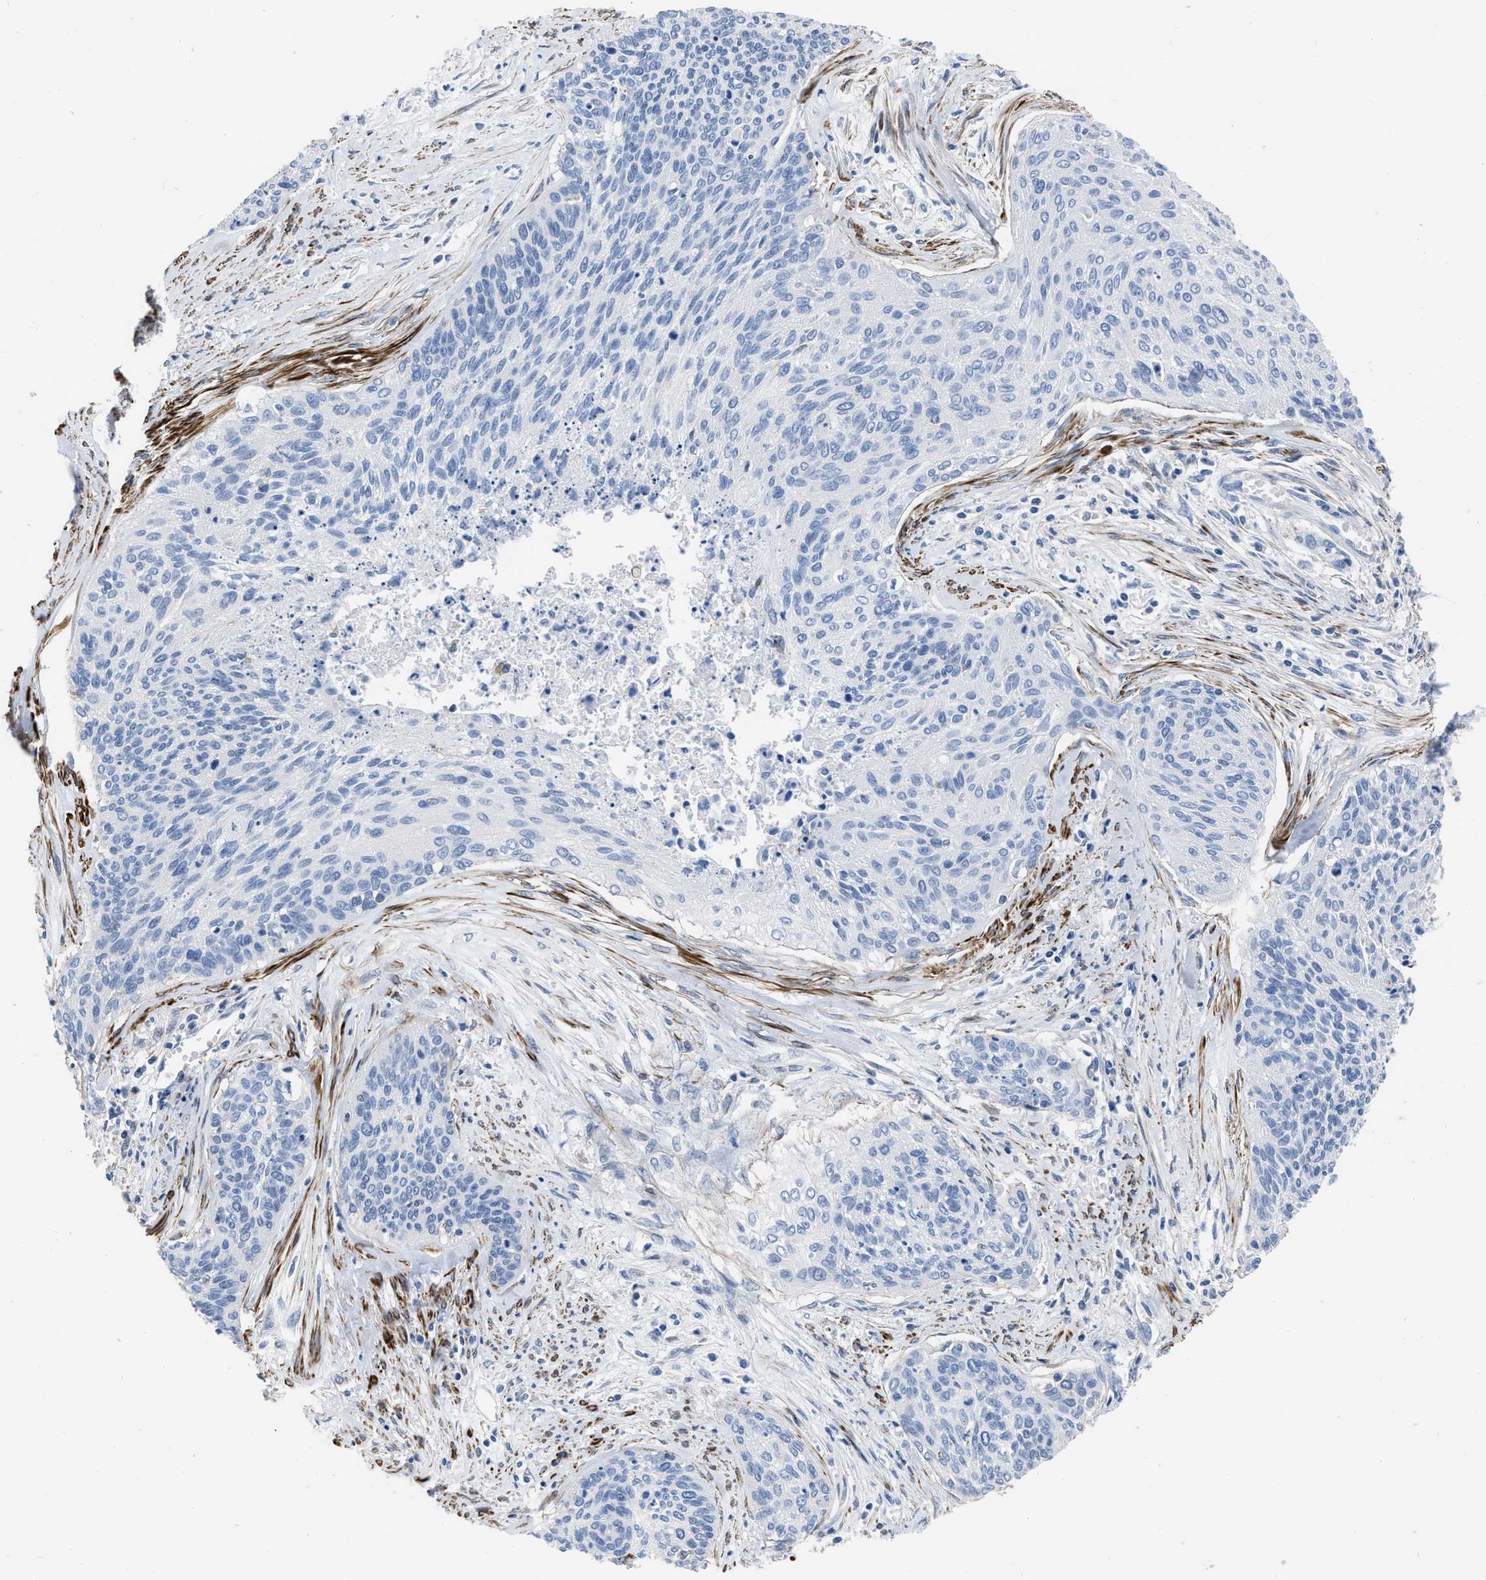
{"staining": {"intensity": "negative", "quantity": "none", "location": "none"}, "tissue": "cervical cancer", "cell_type": "Tumor cells", "image_type": "cancer", "snomed": [{"axis": "morphology", "description": "Squamous cell carcinoma, NOS"}, {"axis": "topography", "description": "Cervix"}], "caption": "Squamous cell carcinoma (cervical) was stained to show a protein in brown. There is no significant positivity in tumor cells.", "gene": "PRMT2", "patient": {"sex": "female", "age": 55}}